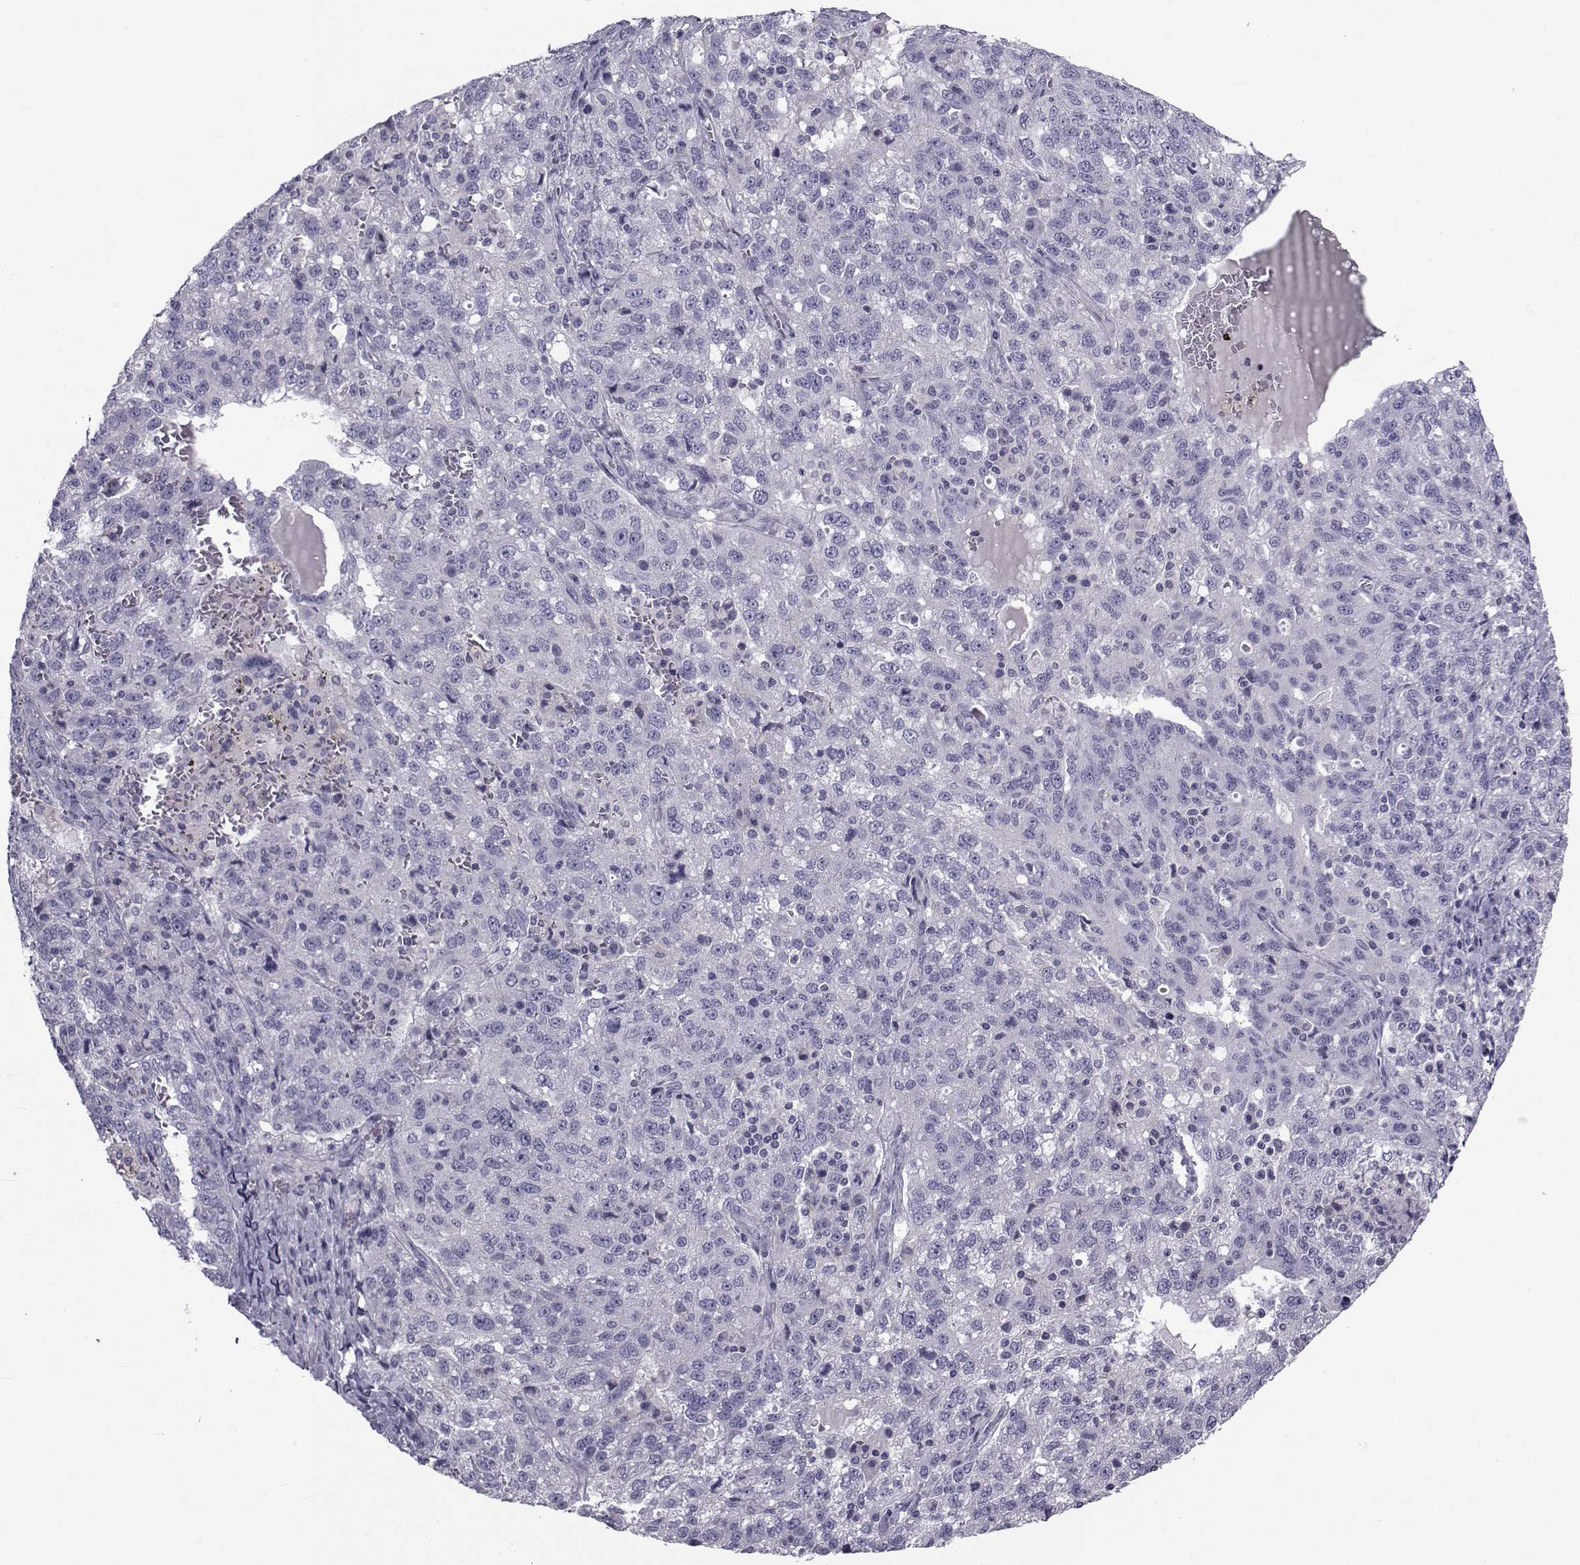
{"staining": {"intensity": "negative", "quantity": "none", "location": "none"}, "tissue": "ovarian cancer", "cell_type": "Tumor cells", "image_type": "cancer", "snomed": [{"axis": "morphology", "description": "Cystadenocarcinoma, serous, NOS"}, {"axis": "topography", "description": "Ovary"}], "caption": "A photomicrograph of ovarian cancer (serous cystadenocarcinoma) stained for a protein exhibits no brown staining in tumor cells.", "gene": "FDXR", "patient": {"sex": "female", "age": 71}}